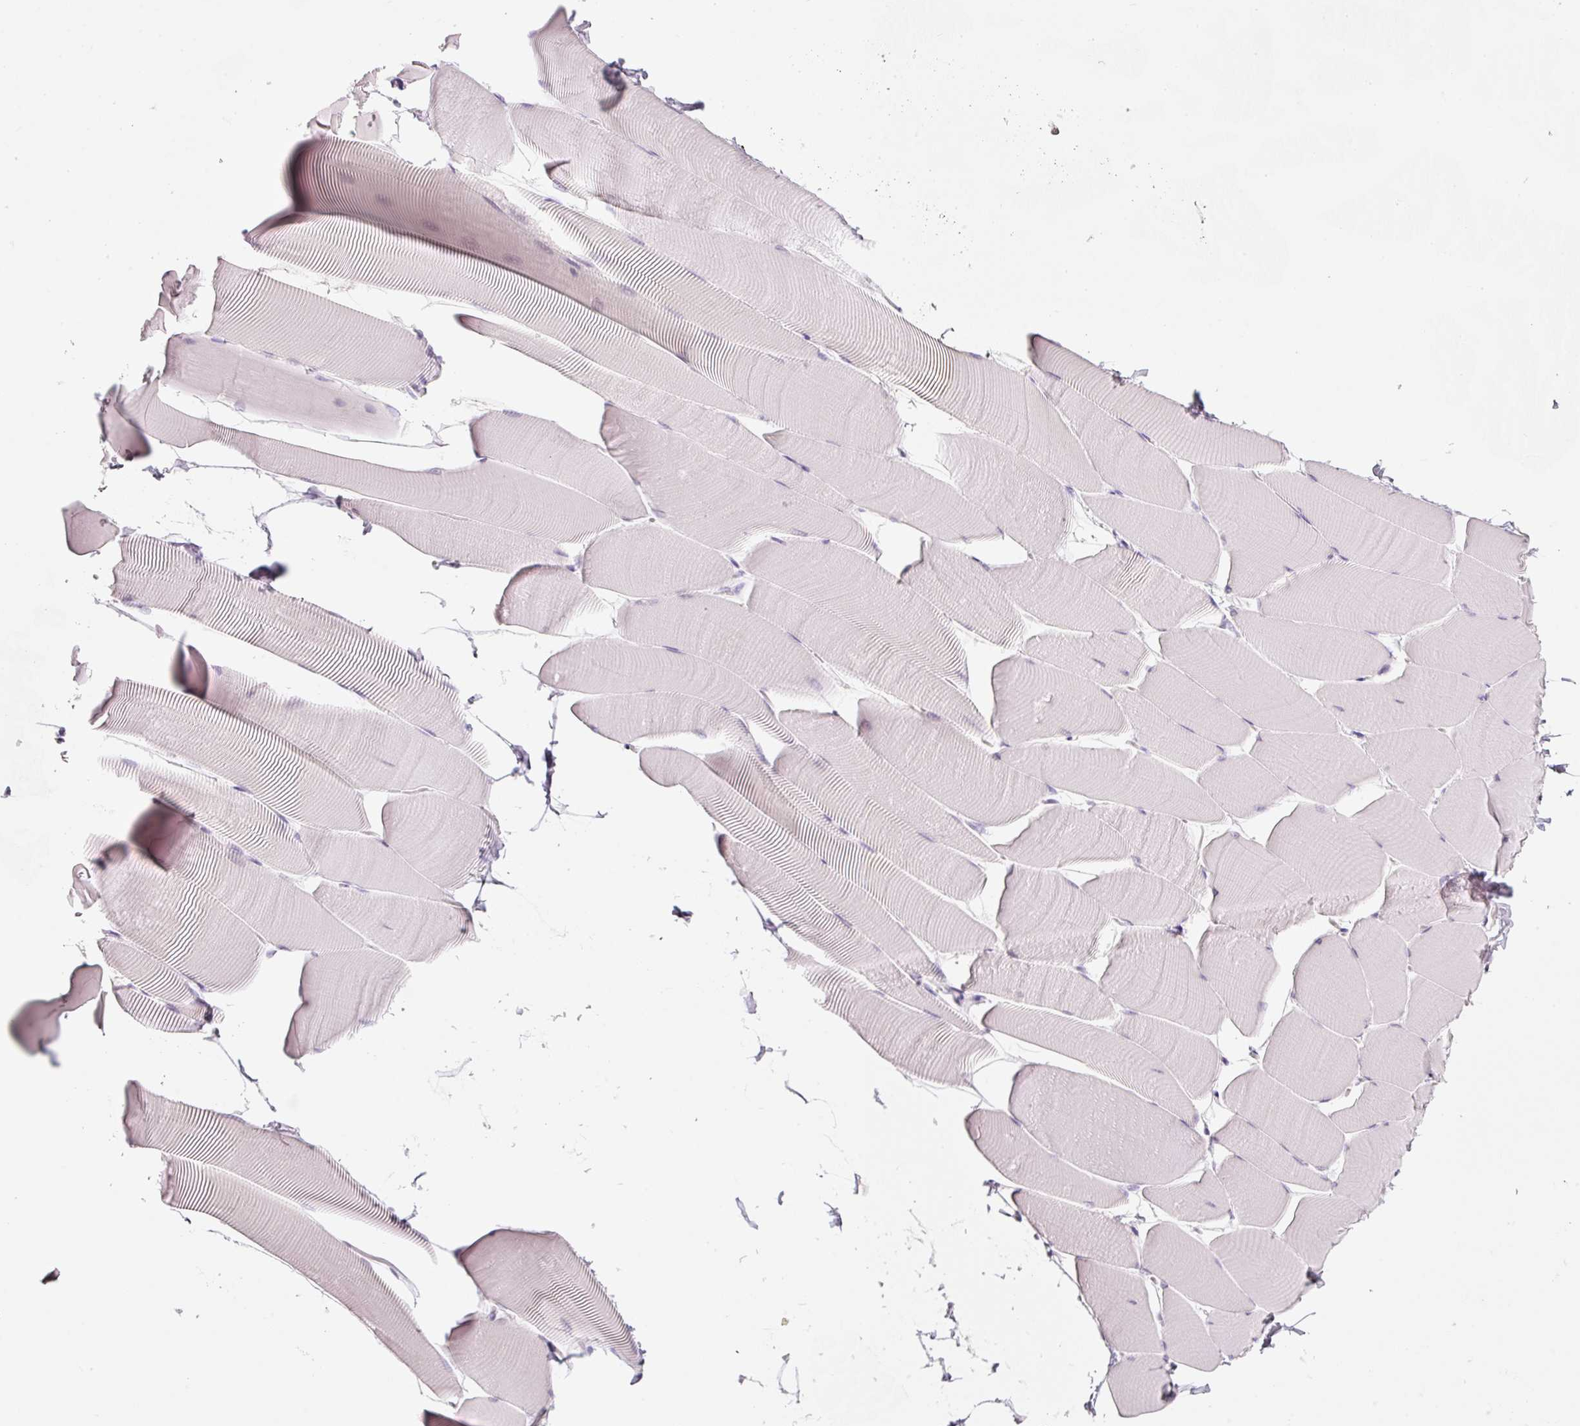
{"staining": {"intensity": "negative", "quantity": "none", "location": "none"}, "tissue": "skeletal muscle", "cell_type": "Myocytes", "image_type": "normal", "snomed": [{"axis": "morphology", "description": "Normal tissue, NOS"}, {"axis": "topography", "description": "Skeletal muscle"}], "caption": "Immunohistochemistry (IHC) image of benign human skeletal muscle stained for a protein (brown), which exhibits no staining in myocytes.", "gene": "ENSG00000206549", "patient": {"sex": "male", "age": 25}}